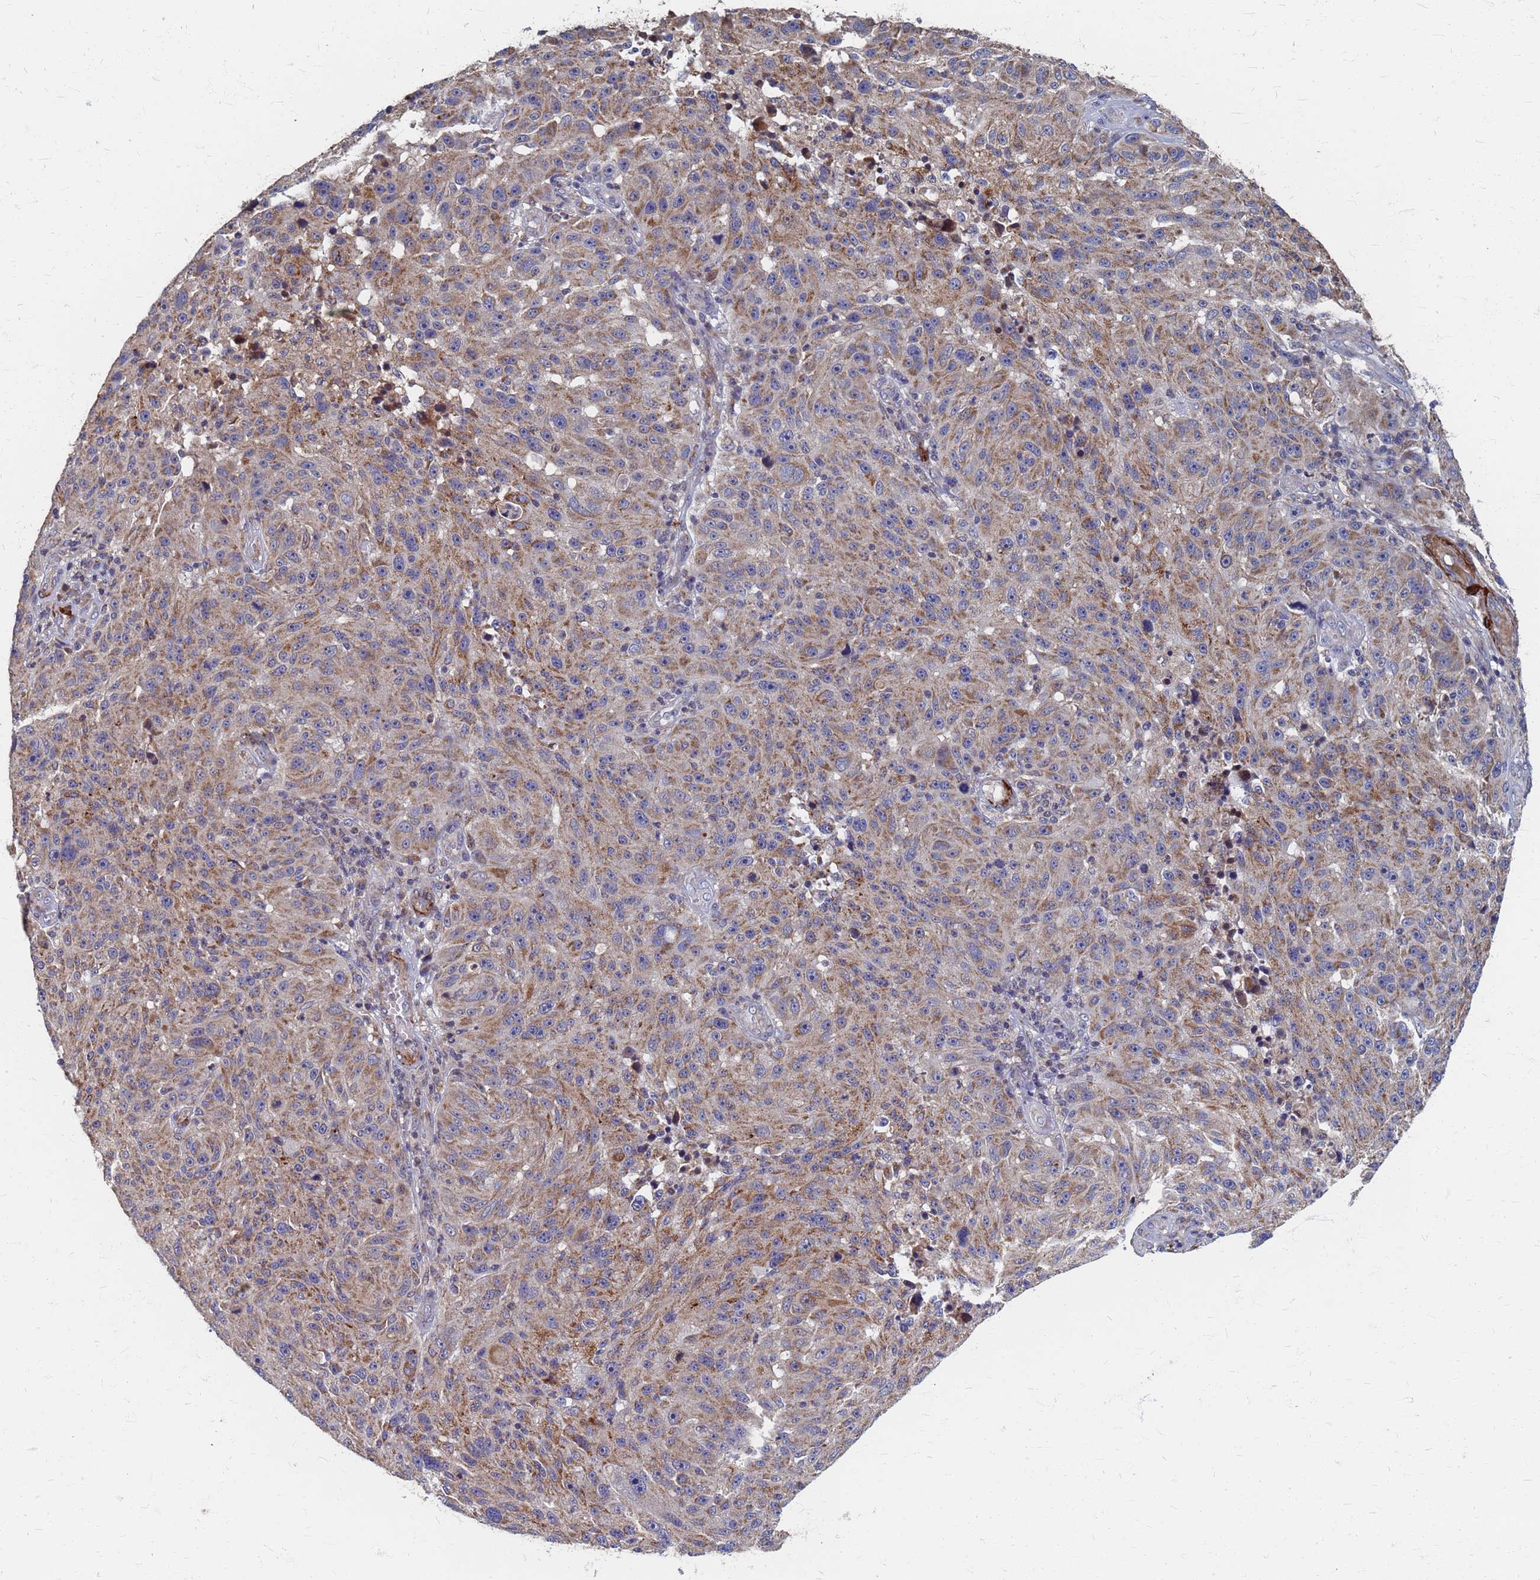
{"staining": {"intensity": "moderate", "quantity": ">75%", "location": "cytoplasmic/membranous"}, "tissue": "melanoma", "cell_type": "Tumor cells", "image_type": "cancer", "snomed": [{"axis": "morphology", "description": "Malignant melanoma, NOS"}, {"axis": "topography", "description": "Skin"}], "caption": "Immunohistochemical staining of malignant melanoma demonstrates moderate cytoplasmic/membranous protein expression in about >75% of tumor cells.", "gene": "ATPAF1", "patient": {"sex": "male", "age": 53}}